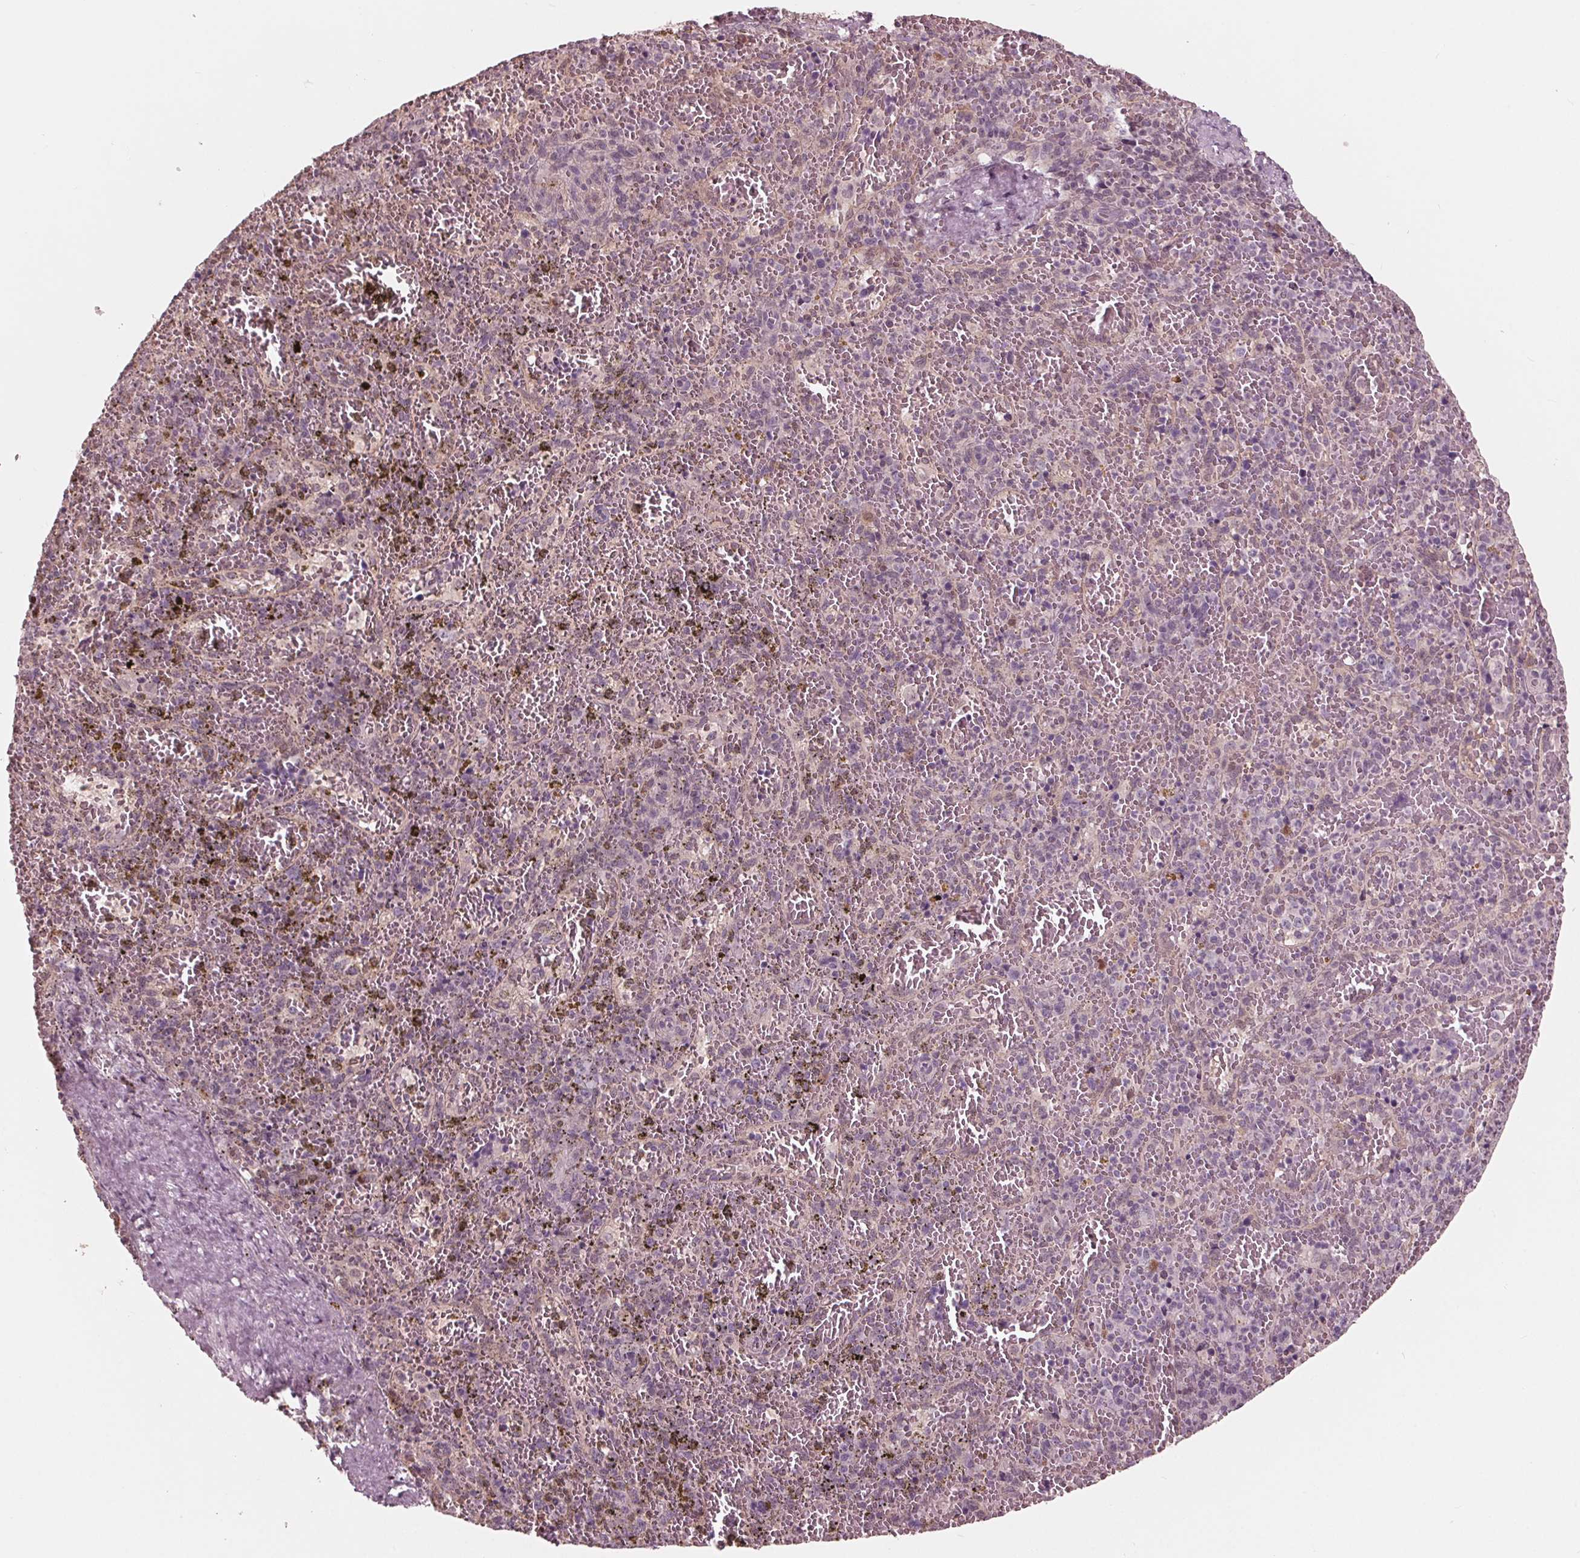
{"staining": {"intensity": "weak", "quantity": "<25%", "location": "nuclear"}, "tissue": "spleen", "cell_type": "Cells in red pulp", "image_type": "normal", "snomed": [{"axis": "morphology", "description": "Normal tissue, NOS"}, {"axis": "topography", "description": "Spleen"}], "caption": "An image of human spleen is negative for staining in cells in red pulp. Brightfield microscopy of immunohistochemistry (IHC) stained with DAB (brown) and hematoxylin (blue), captured at high magnification.", "gene": "ING3", "patient": {"sex": "female", "age": 50}}